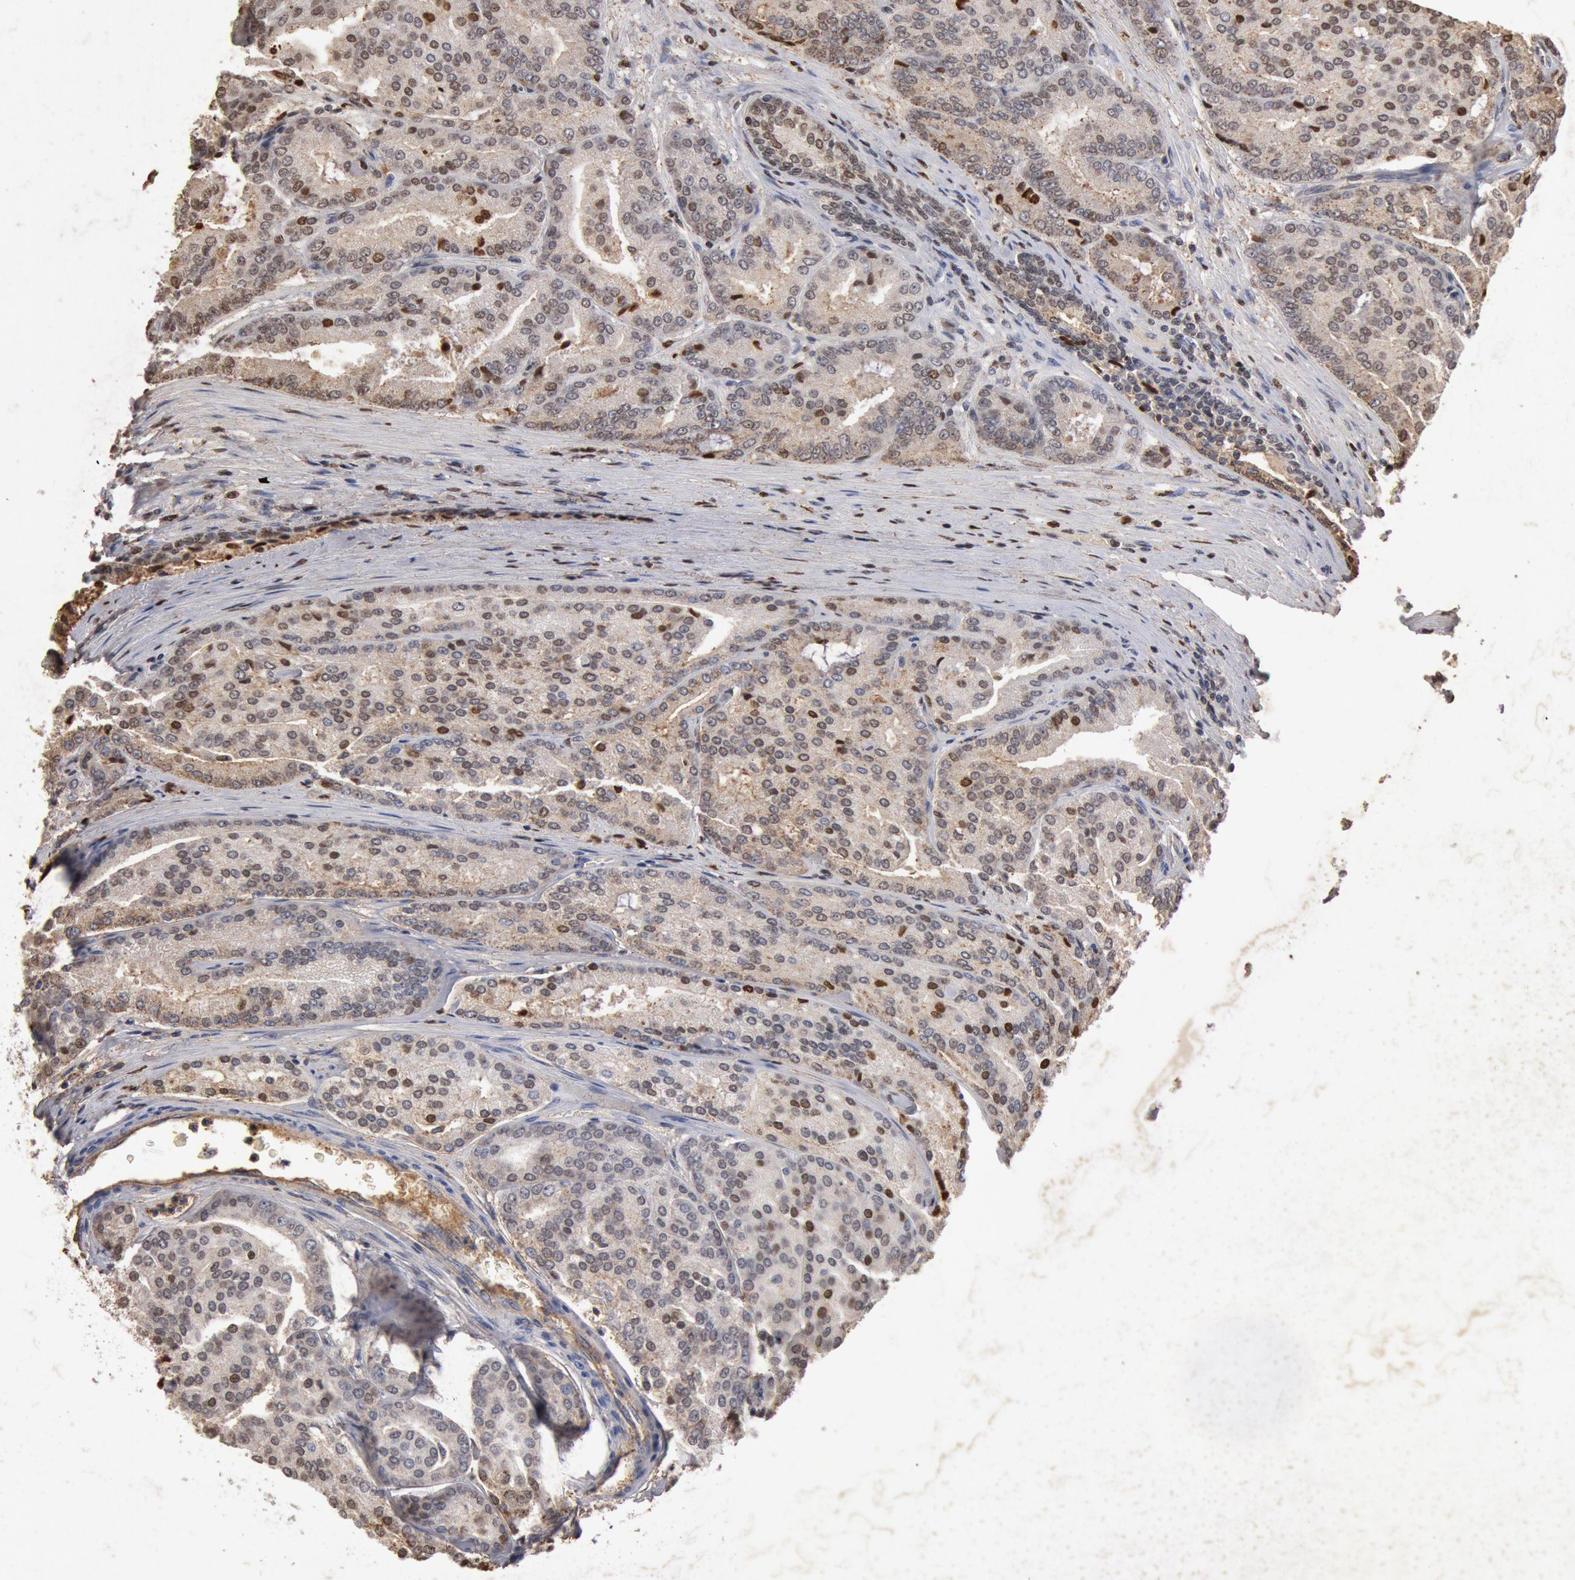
{"staining": {"intensity": "moderate", "quantity": "25%-75%", "location": "nuclear"}, "tissue": "prostate cancer", "cell_type": "Tumor cells", "image_type": "cancer", "snomed": [{"axis": "morphology", "description": "Adenocarcinoma, High grade"}, {"axis": "topography", "description": "Prostate"}], "caption": "Moderate nuclear protein positivity is present in about 25%-75% of tumor cells in prostate adenocarcinoma (high-grade).", "gene": "FOXA2", "patient": {"sex": "male", "age": 64}}